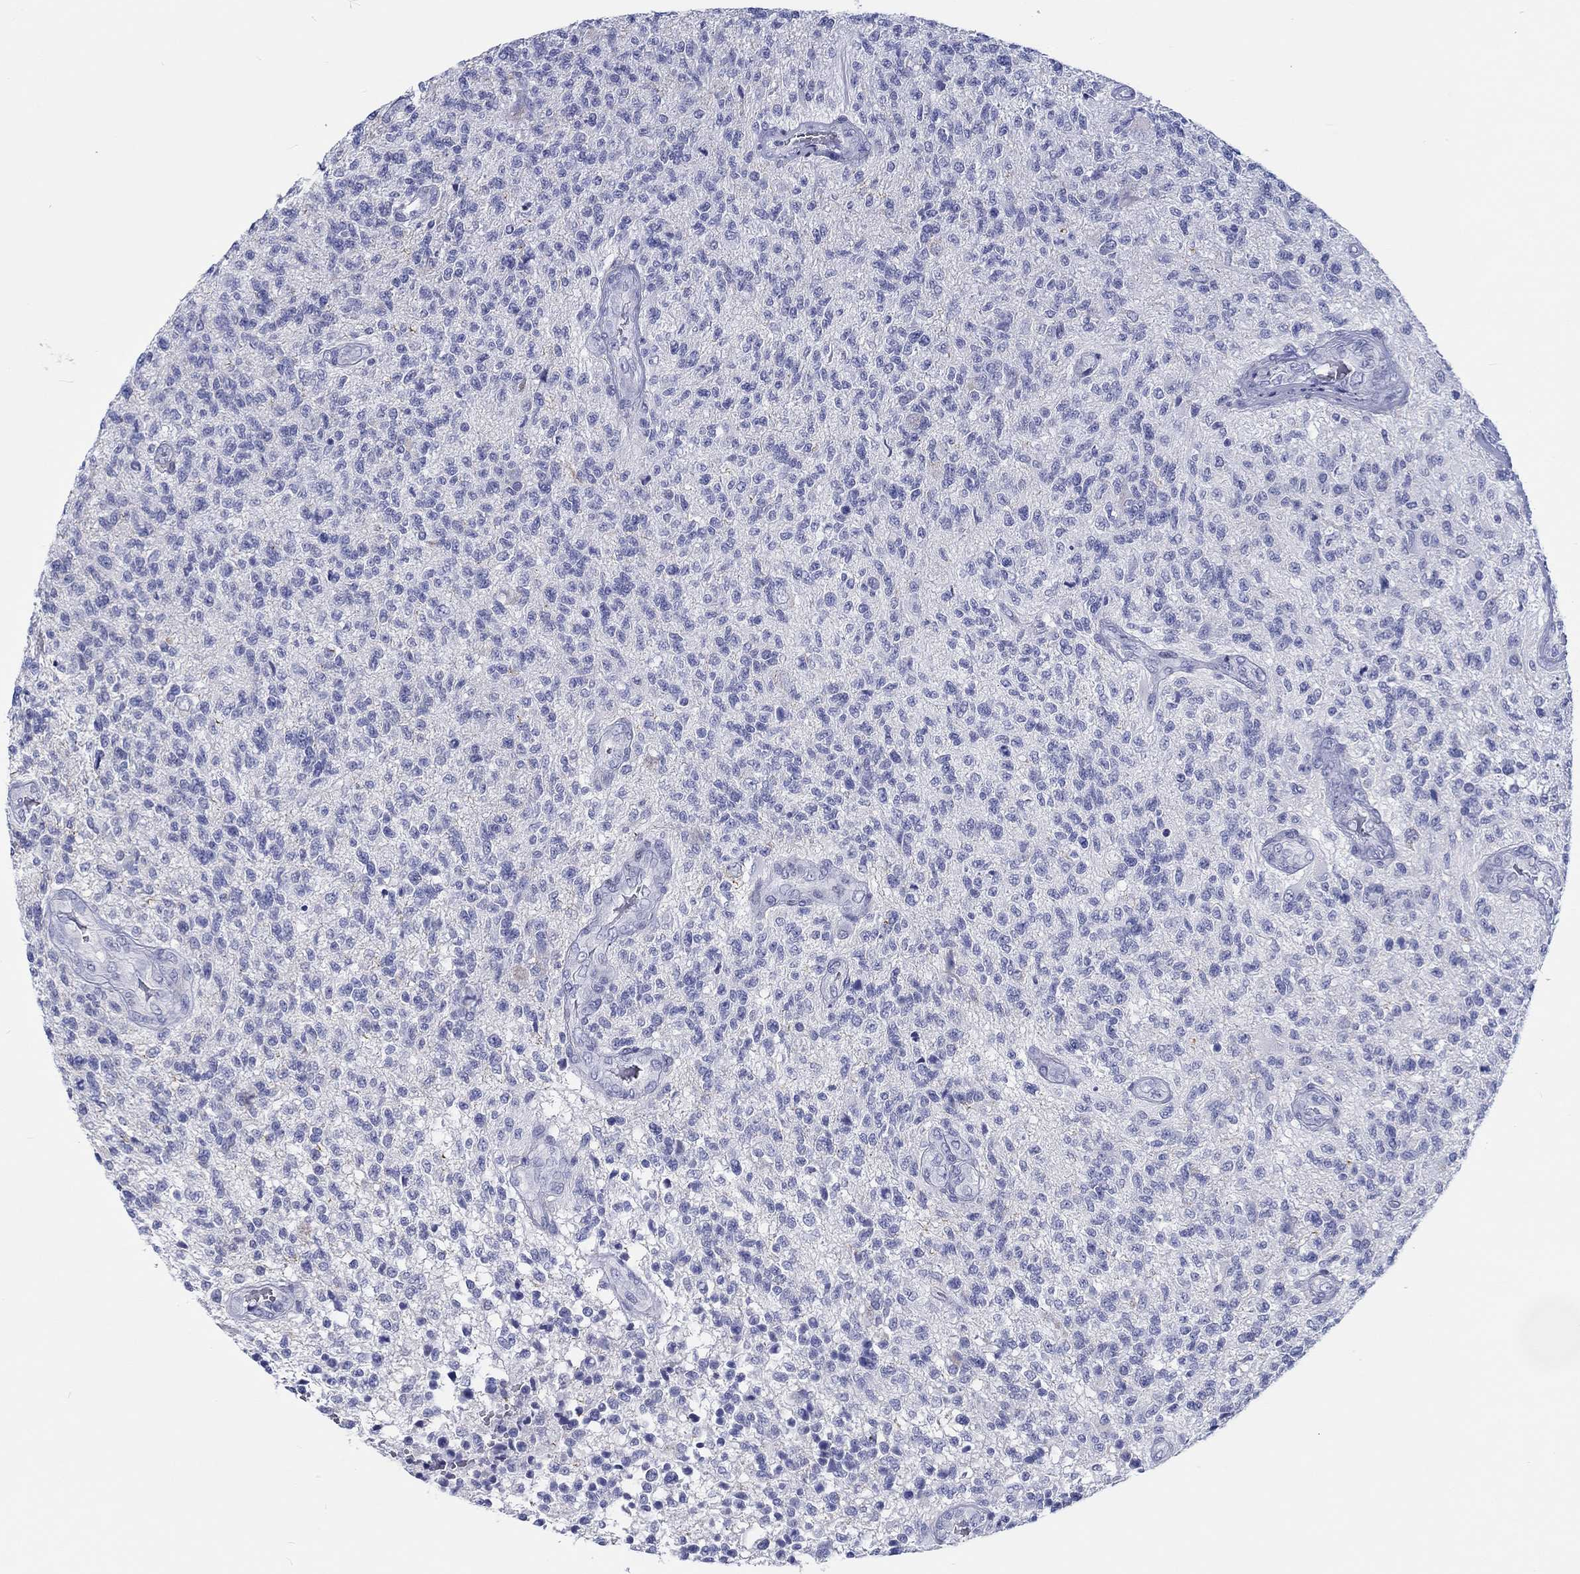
{"staining": {"intensity": "negative", "quantity": "none", "location": "none"}, "tissue": "glioma", "cell_type": "Tumor cells", "image_type": "cancer", "snomed": [{"axis": "morphology", "description": "Glioma, malignant, High grade"}, {"axis": "topography", "description": "Brain"}], "caption": "Image shows no protein expression in tumor cells of glioma tissue.", "gene": "H1-1", "patient": {"sex": "male", "age": 56}}